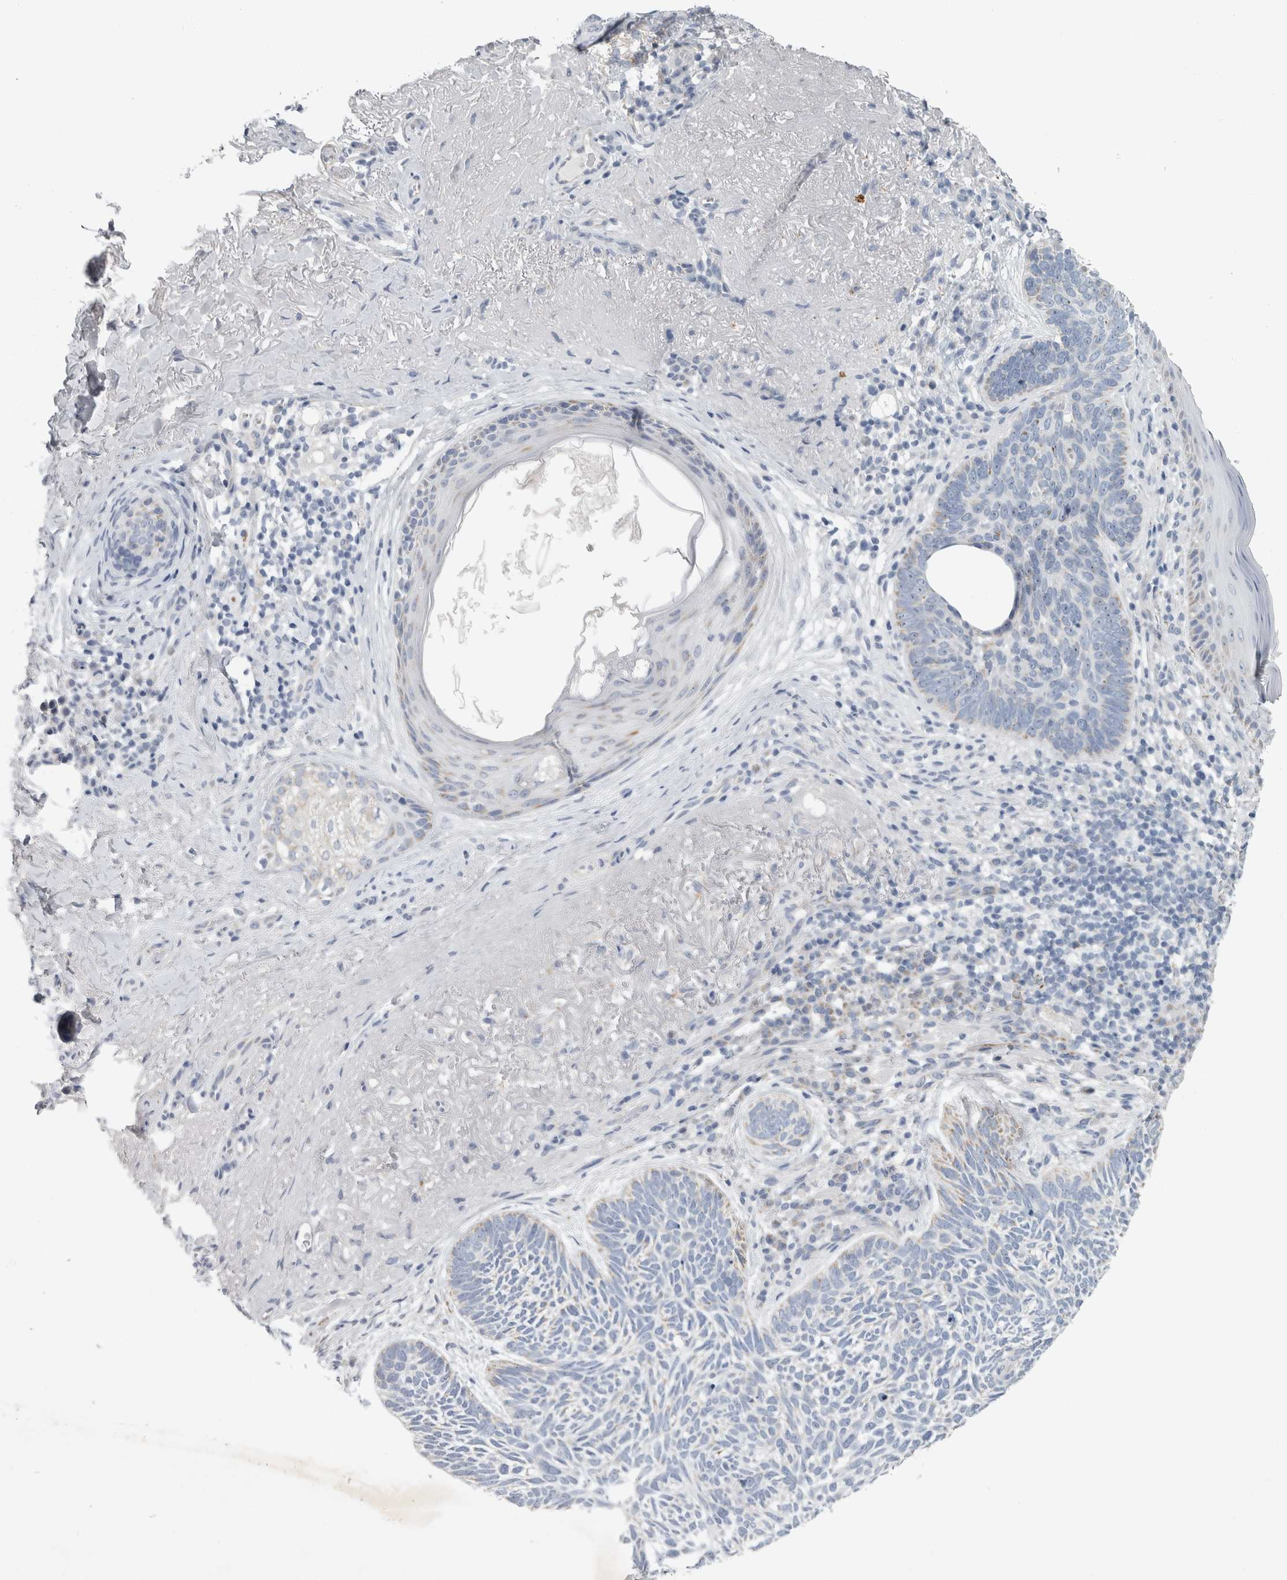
{"staining": {"intensity": "negative", "quantity": "none", "location": "none"}, "tissue": "skin cancer", "cell_type": "Tumor cells", "image_type": "cancer", "snomed": [{"axis": "morphology", "description": "Basal cell carcinoma"}, {"axis": "topography", "description": "Skin"}], "caption": "High magnification brightfield microscopy of basal cell carcinoma (skin) stained with DAB (brown) and counterstained with hematoxylin (blue): tumor cells show no significant expression. (Immunohistochemistry (ihc), brightfield microscopy, high magnification).", "gene": "FXYD7", "patient": {"sex": "female", "age": 85}}